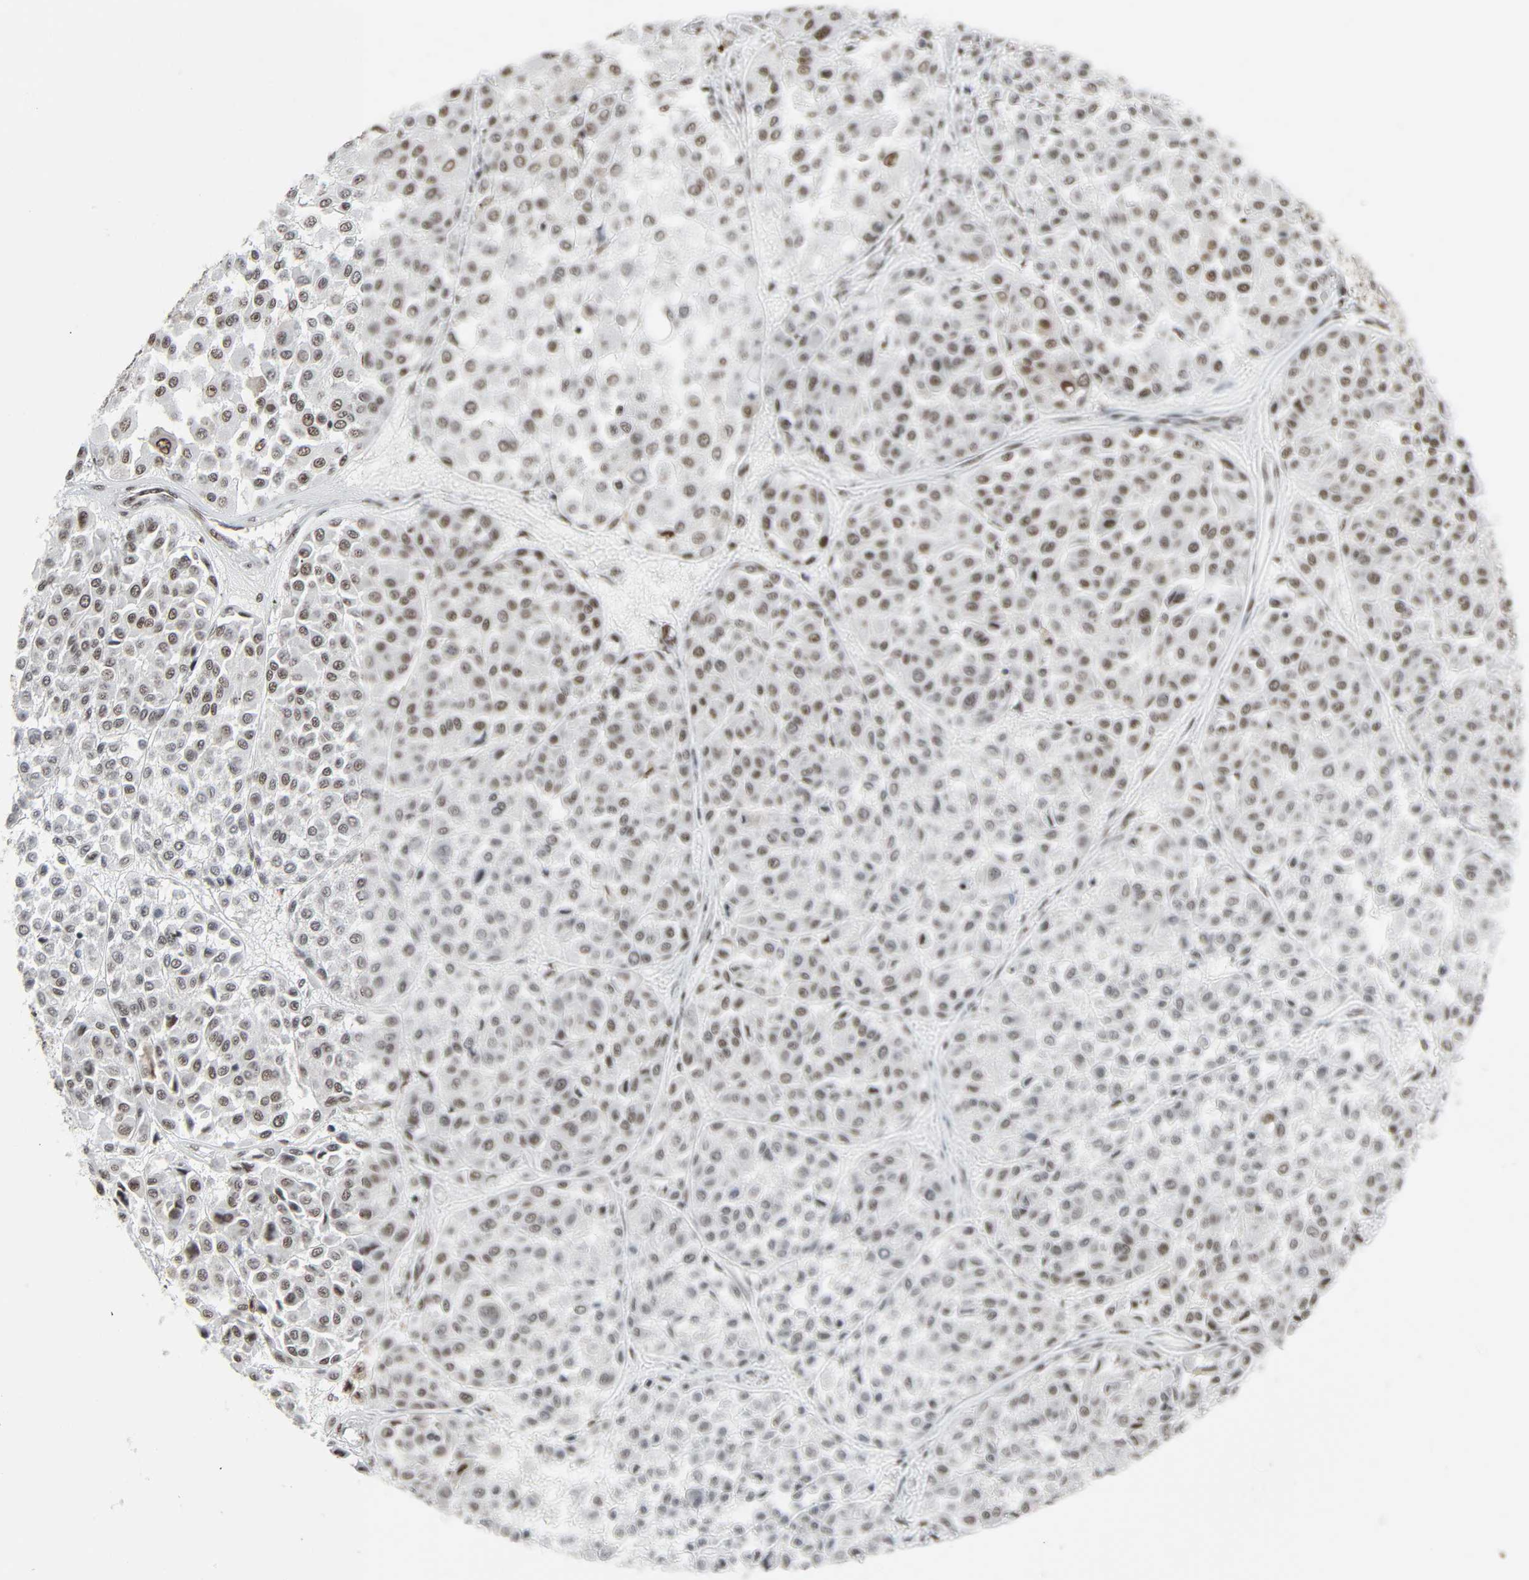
{"staining": {"intensity": "moderate", "quantity": ">75%", "location": "nuclear"}, "tissue": "melanoma", "cell_type": "Tumor cells", "image_type": "cancer", "snomed": [{"axis": "morphology", "description": "Malignant melanoma, Metastatic site"}, {"axis": "topography", "description": "Soft tissue"}], "caption": "Malignant melanoma (metastatic site) tissue exhibits moderate nuclear staining in approximately >75% of tumor cells, visualized by immunohistochemistry.", "gene": "CDK7", "patient": {"sex": "male", "age": 41}}